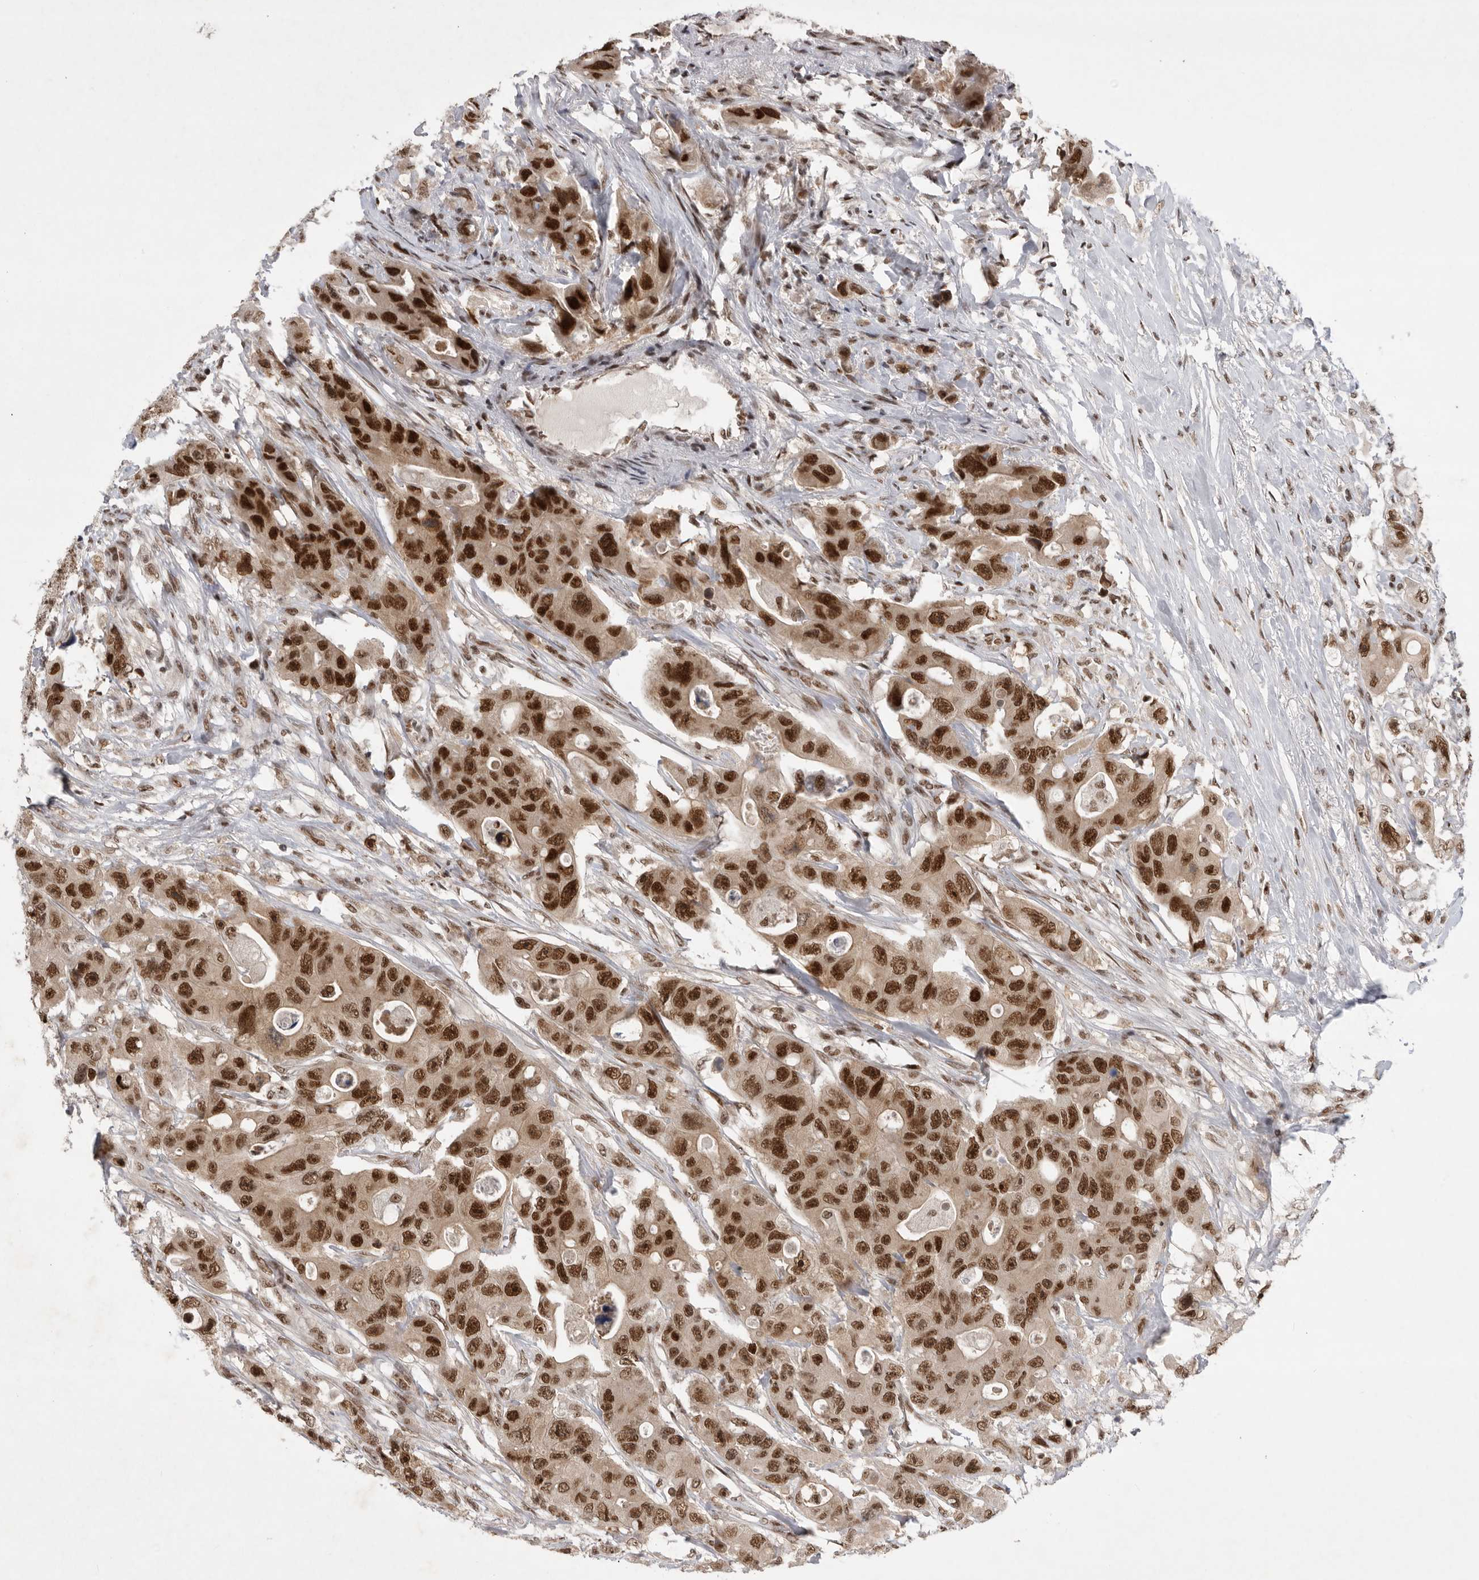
{"staining": {"intensity": "strong", "quantity": ">75%", "location": "nuclear"}, "tissue": "colorectal cancer", "cell_type": "Tumor cells", "image_type": "cancer", "snomed": [{"axis": "morphology", "description": "Adenocarcinoma, NOS"}, {"axis": "topography", "description": "Colon"}], "caption": "DAB (3,3'-diaminobenzidine) immunohistochemical staining of colorectal cancer demonstrates strong nuclear protein positivity in approximately >75% of tumor cells. (DAB (3,3'-diaminobenzidine) IHC with brightfield microscopy, high magnification).", "gene": "ZNF830", "patient": {"sex": "female", "age": 46}}